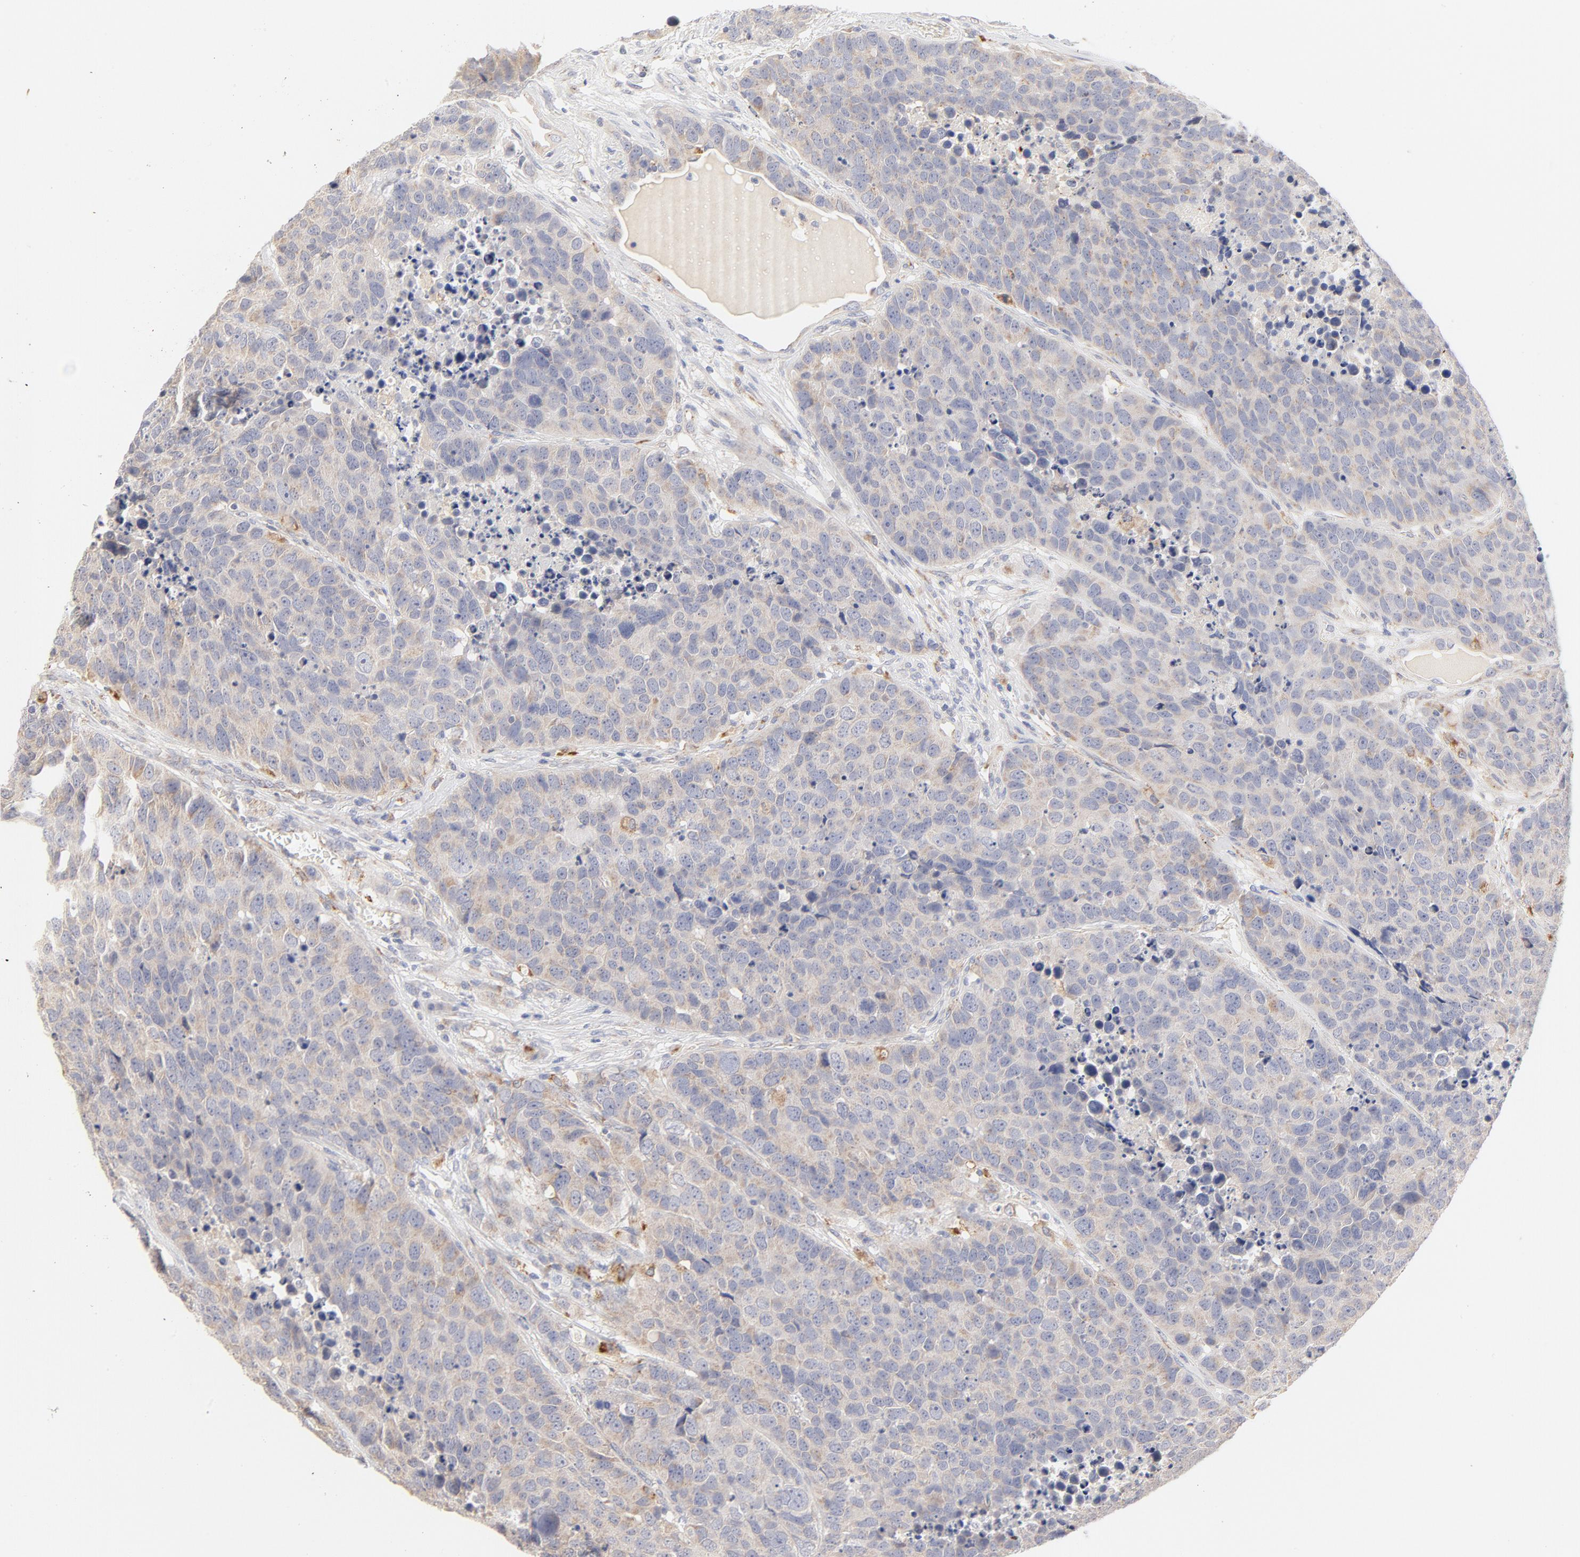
{"staining": {"intensity": "weak", "quantity": ">75%", "location": "cytoplasmic/membranous"}, "tissue": "carcinoid", "cell_type": "Tumor cells", "image_type": "cancer", "snomed": [{"axis": "morphology", "description": "Carcinoid, malignant, NOS"}, {"axis": "topography", "description": "Lung"}], "caption": "A high-resolution image shows immunohistochemistry (IHC) staining of malignant carcinoid, which shows weak cytoplasmic/membranous expression in approximately >75% of tumor cells.", "gene": "MTERF2", "patient": {"sex": "male", "age": 60}}